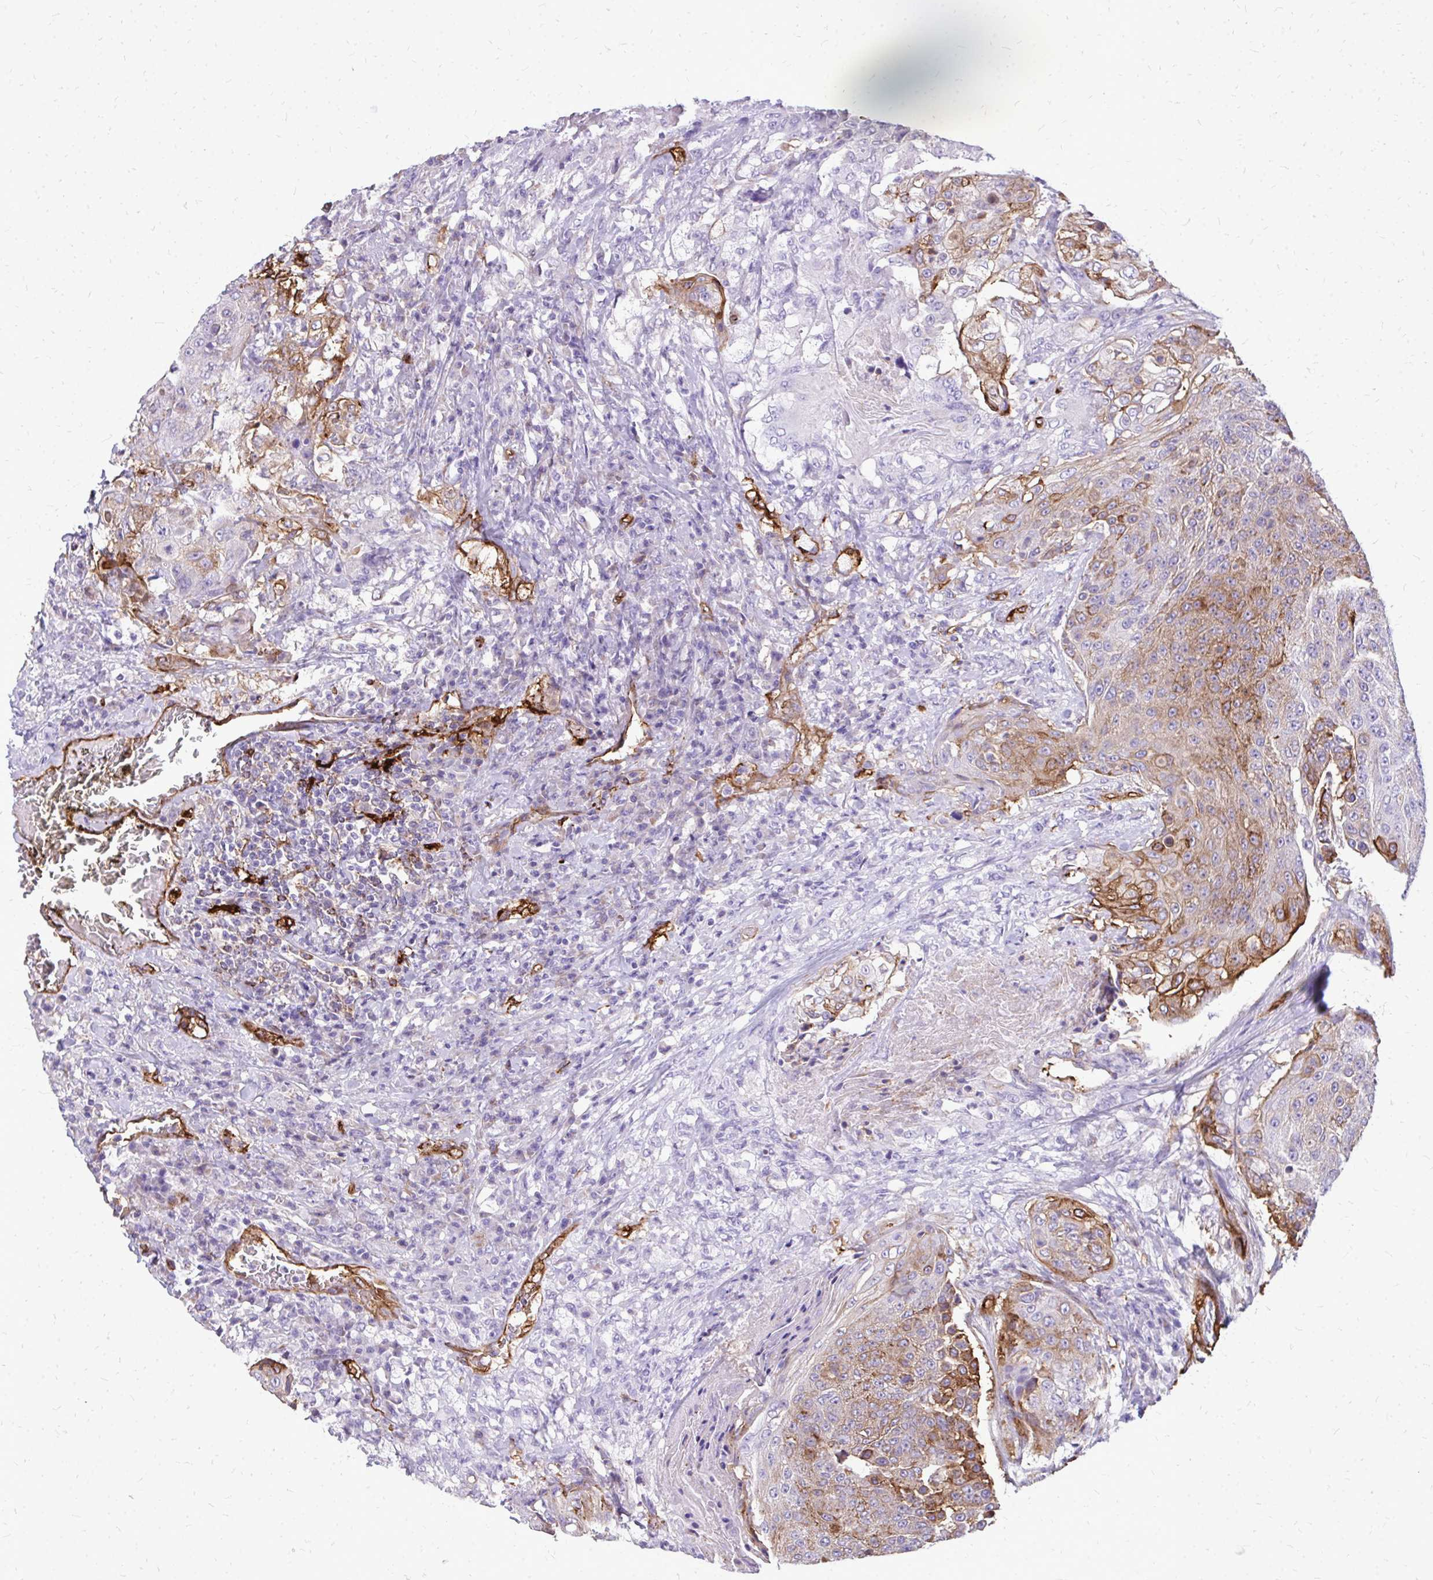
{"staining": {"intensity": "moderate", "quantity": "25%-75%", "location": "cytoplasmic/membranous"}, "tissue": "urothelial cancer", "cell_type": "Tumor cells", "image_type": "cancer", "snomed": [{"axis": "morphology", "description": "Urothelial carcinoma, High grade"}, {"axis": "topography", "description": "Urinary bladder"}], "caption": "High-power microscopy captured an immunohistochemistry (IHC) histopathology image of urothelial cancer, revealing moderate cytoplasmic/membranous expression in approximately 25%-75% of tumor cells.", "gene": "MARCKSL1", "patient": {"sex": "female", "age": 63}}